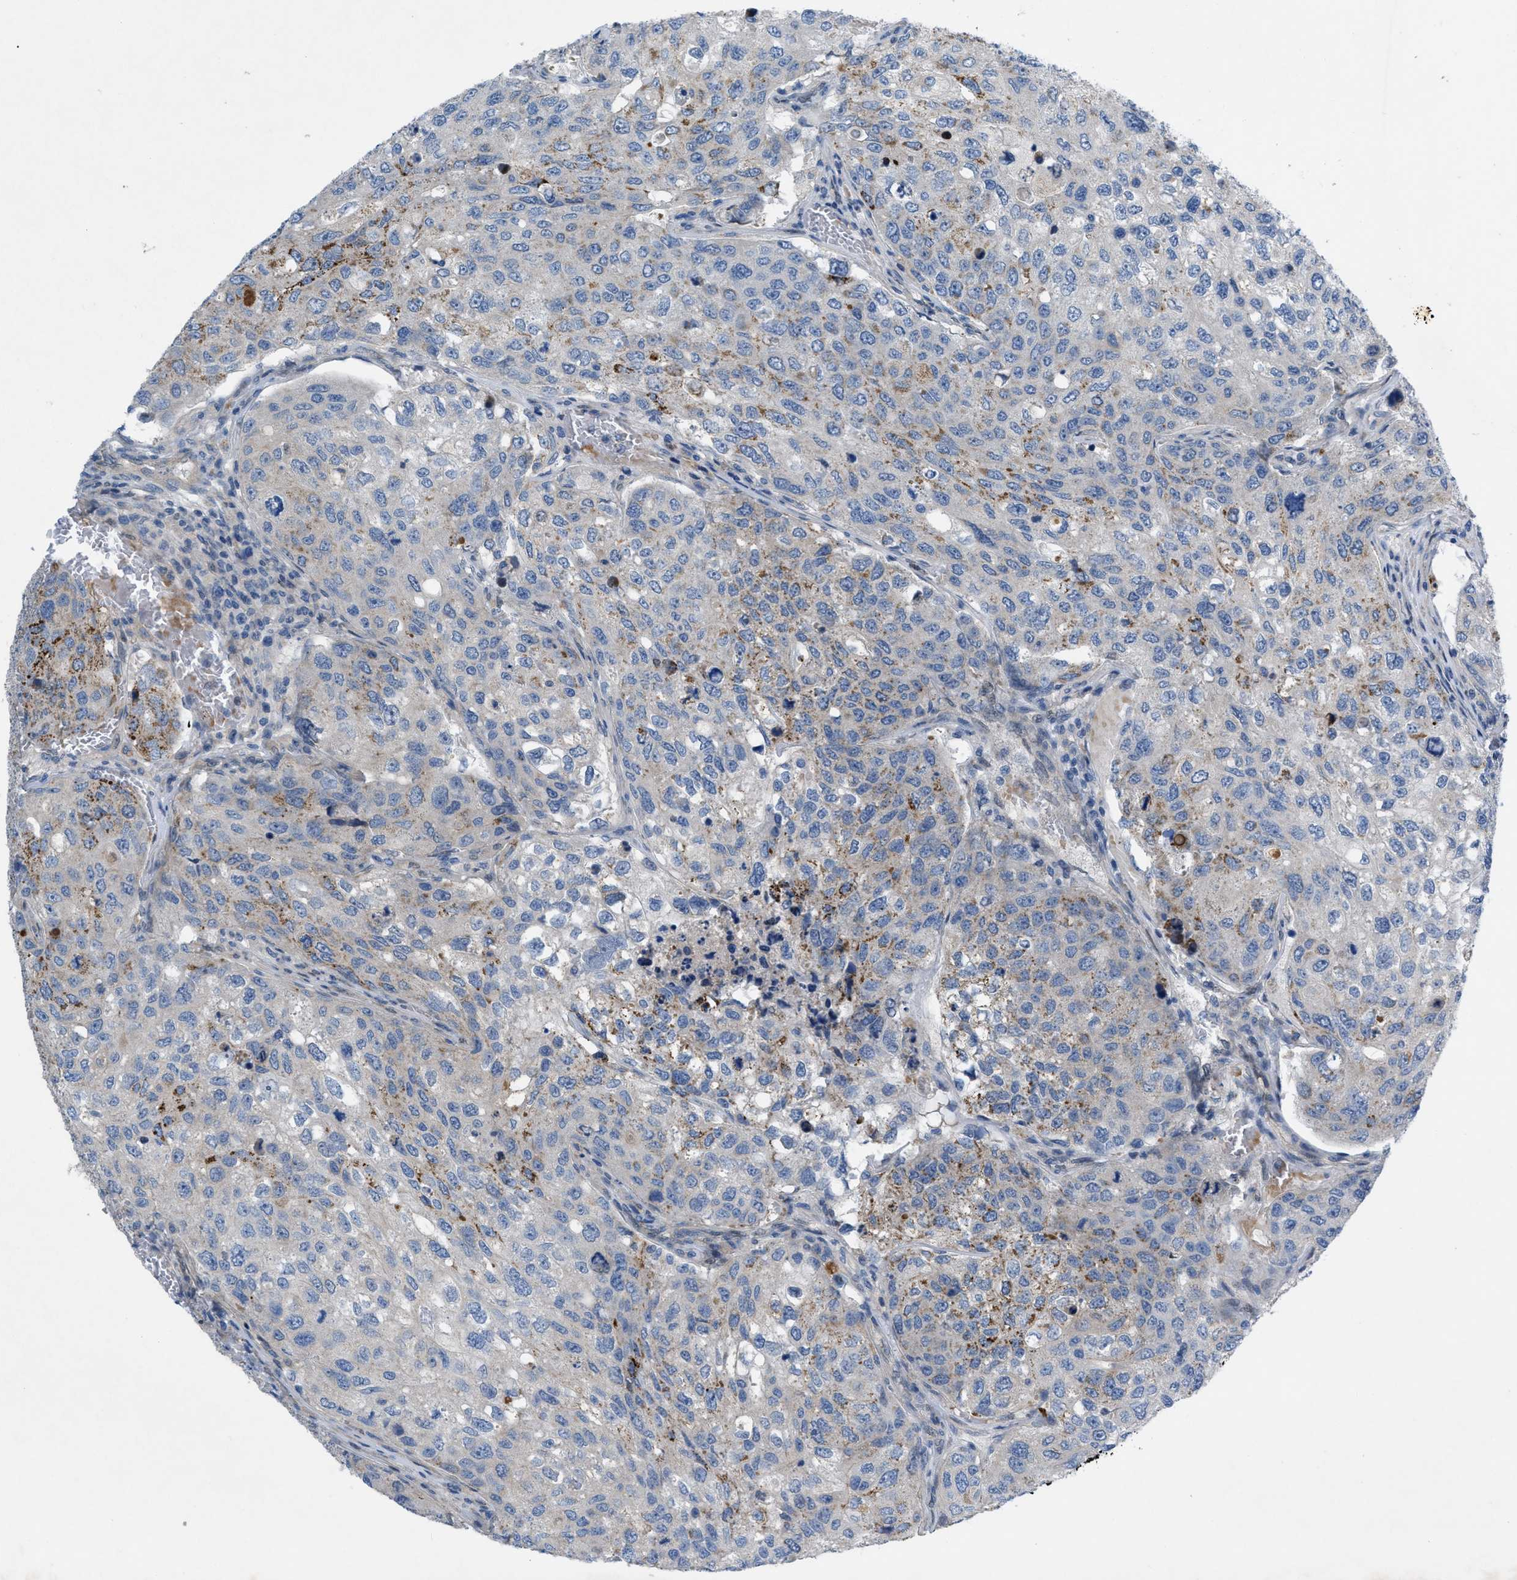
{"staining": {"intensity": "moderate", "quantity": "<25%", "location": "cytoplasmic/membranous"}, "tissue": "urothelial cancer", "cell_type": "Tumor cells", "image_type": "cancer", "snomed": [{"axis": "morphology", "description": "Urothelial carcinoma, High grade"}, {"axis": "topography", "description": "Lymph node"}, {"axis": "topography", "description": "Urinary bladder"}], "caption": "Immunohistochemistry (IHC) photomicrograph of neoplastic tissue: human urothelial carcinoma (high-grade) stained using immunohistochemistry shows low levels of moderate protein expression localized specifically in the cytoplasmic/membranous of tumor cells, appearing as a cytoplasmic/membranous brown color.", "gene": "NDEL1", "patient": {"sex": "male", "age": 51}}